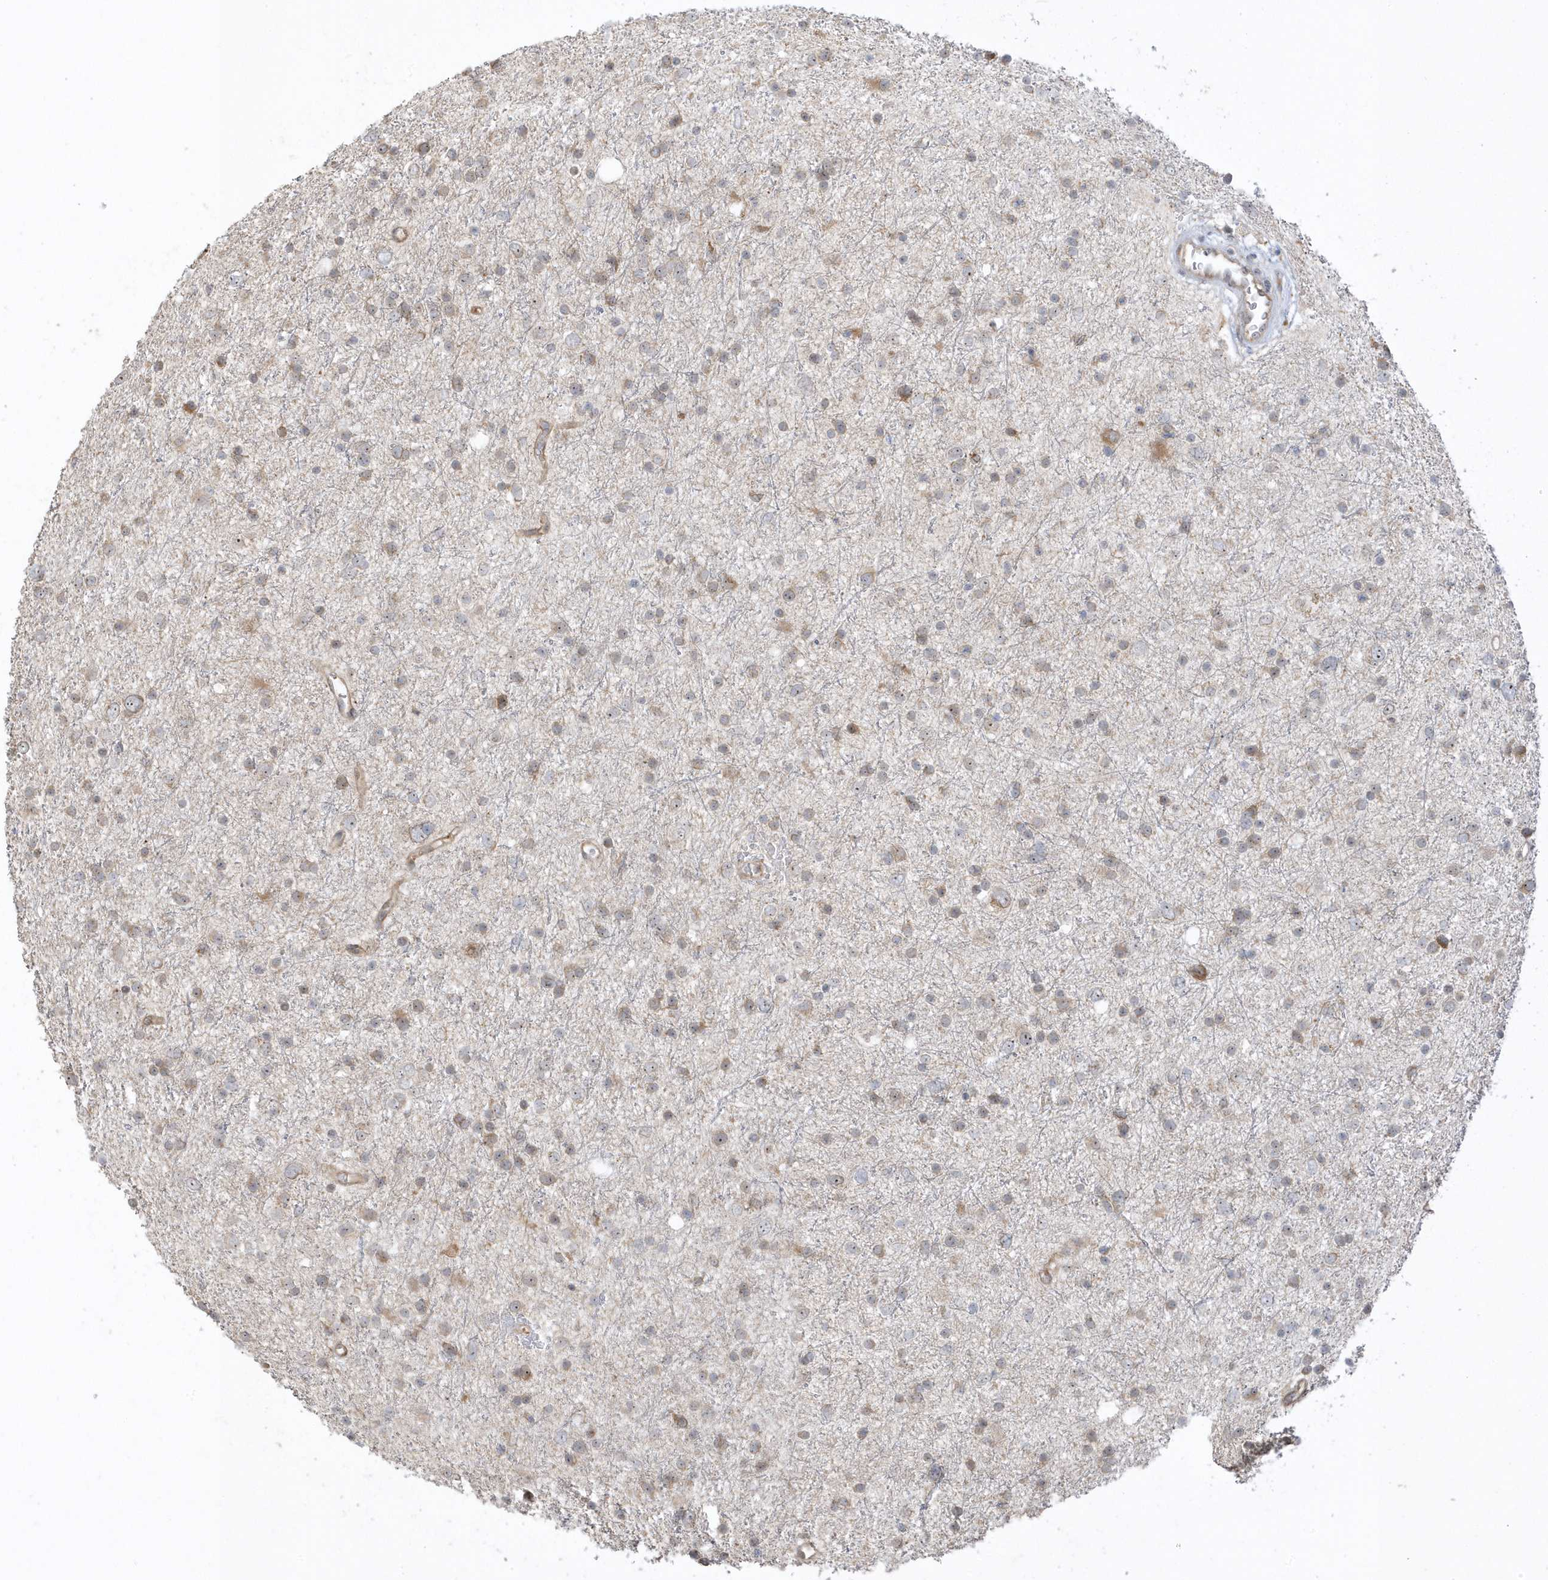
{"staining": {"intensity": "moderate", "quantity": "<25%", "location": "cytoplasmic/membranous"}, "tissue": "glioma", "cell_type": "Tumor cells", "image_type": "cancer", "snomed": [{"axis": "morphology", "description": "Glioma, malignant, Low grade"}, {"axis": "topography", "description": "Brain"}], "caption": "Low-grade glioma (malignant) tissue demonstrates moderate cytoplasmic/membranous positivity in about <25% of tumor cells, visualized by immunohistochemistry. (brown staining indicates protein expression, while blue staining denotes nuclei).", "gene": "ECM2", "patient": {"sex": "female", "age": 37}}